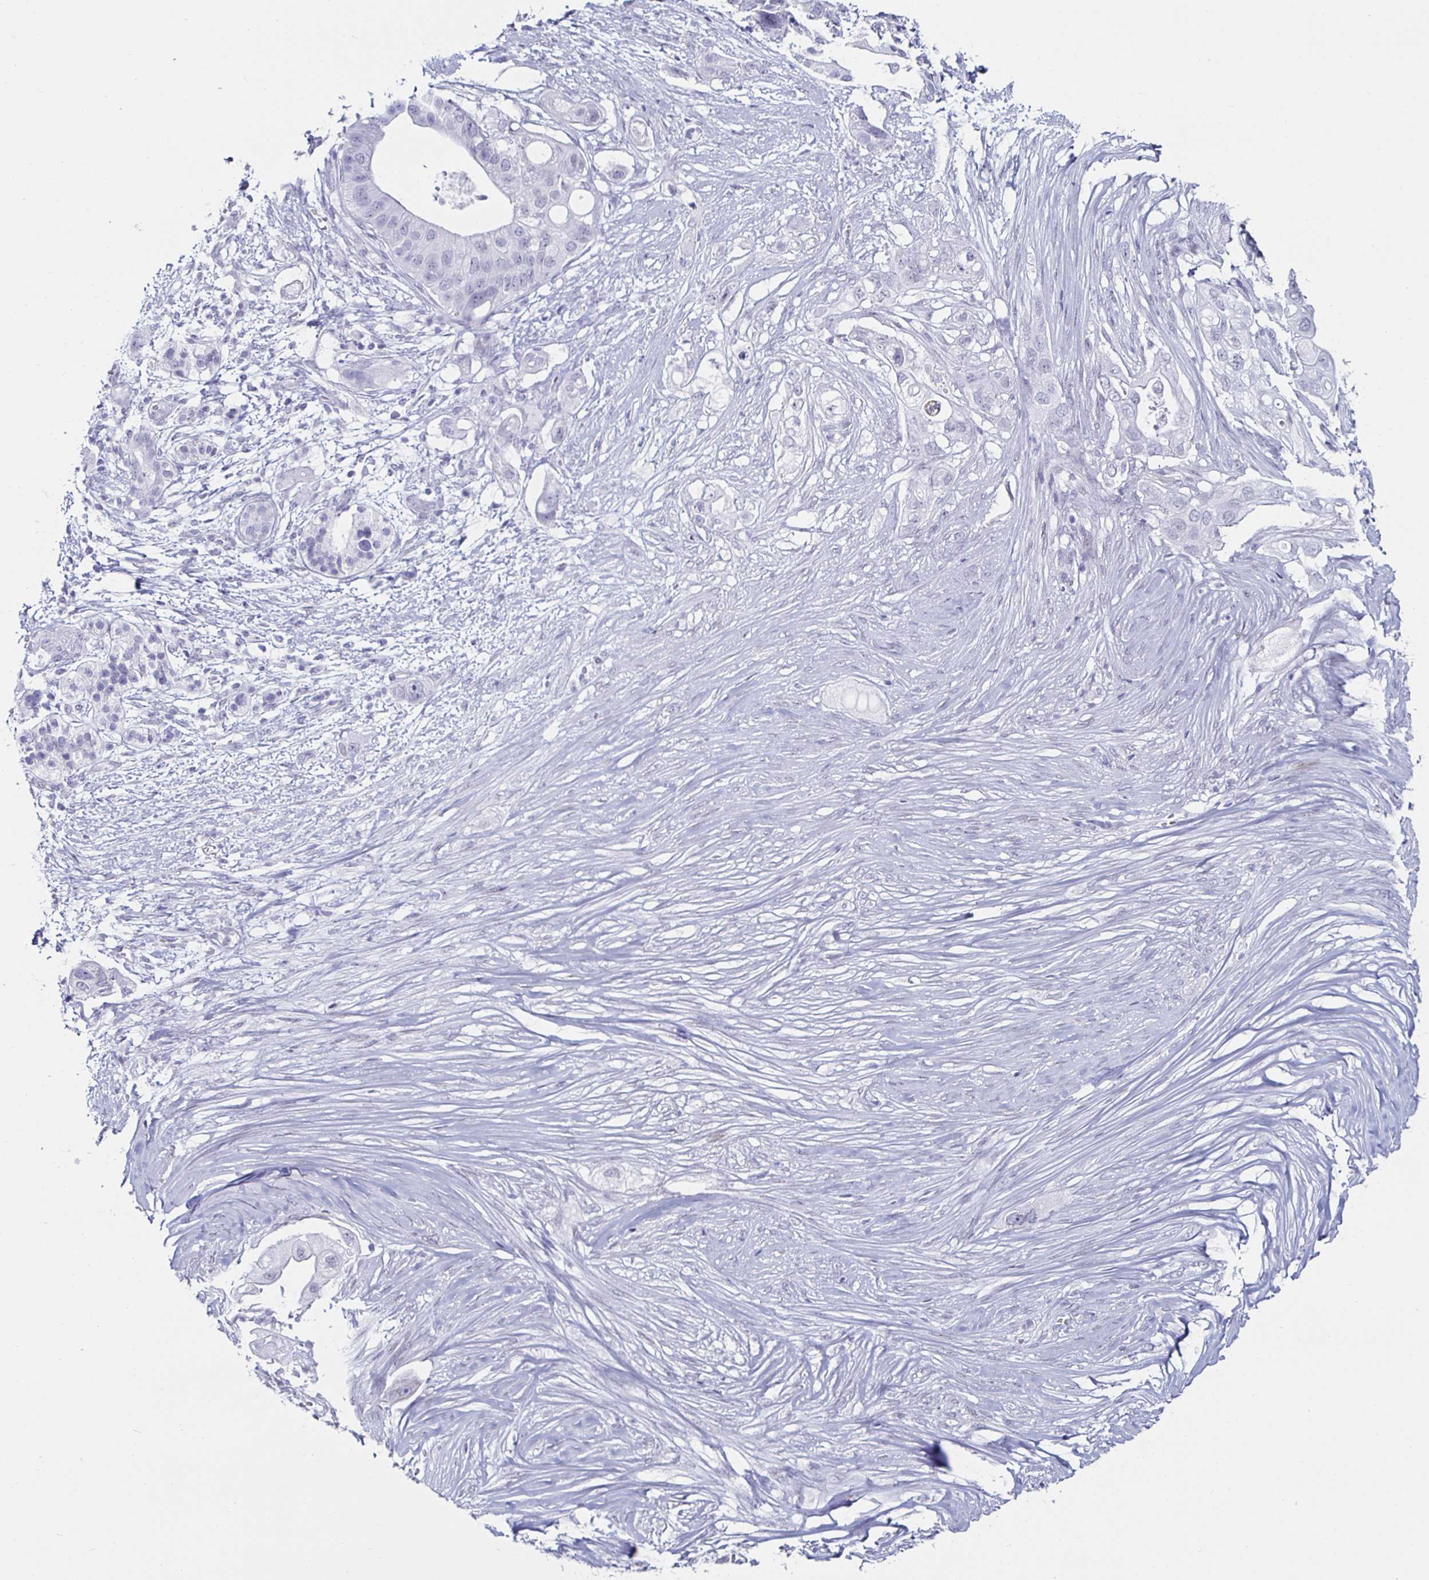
{"staining": {"intensity": "negative", "quantity": "none", "location": "none"}, "tissue": "pancreatic cancer", "cell_type": "Tumor cells", "image_type": "cancer", "snomed": [{"axis": "morphology", "description": "Adenocarcinoma, NOS"}, {"axis": "topography", "description": "Pancreas"}], "caption": "An immunohistochemistry (IHC) image of pancreatic adenocarcinoma is shown. There is no staining in tumor cells of pancreatic adenocarcinoma. (Stains: DAB immunohistochemistry (IHC) with hematoxylin counter stain, Microscopy: brightfield microscopy at high magnification).", "gene": "KRT4", "patient": {"sex": "female", "age": 72}}